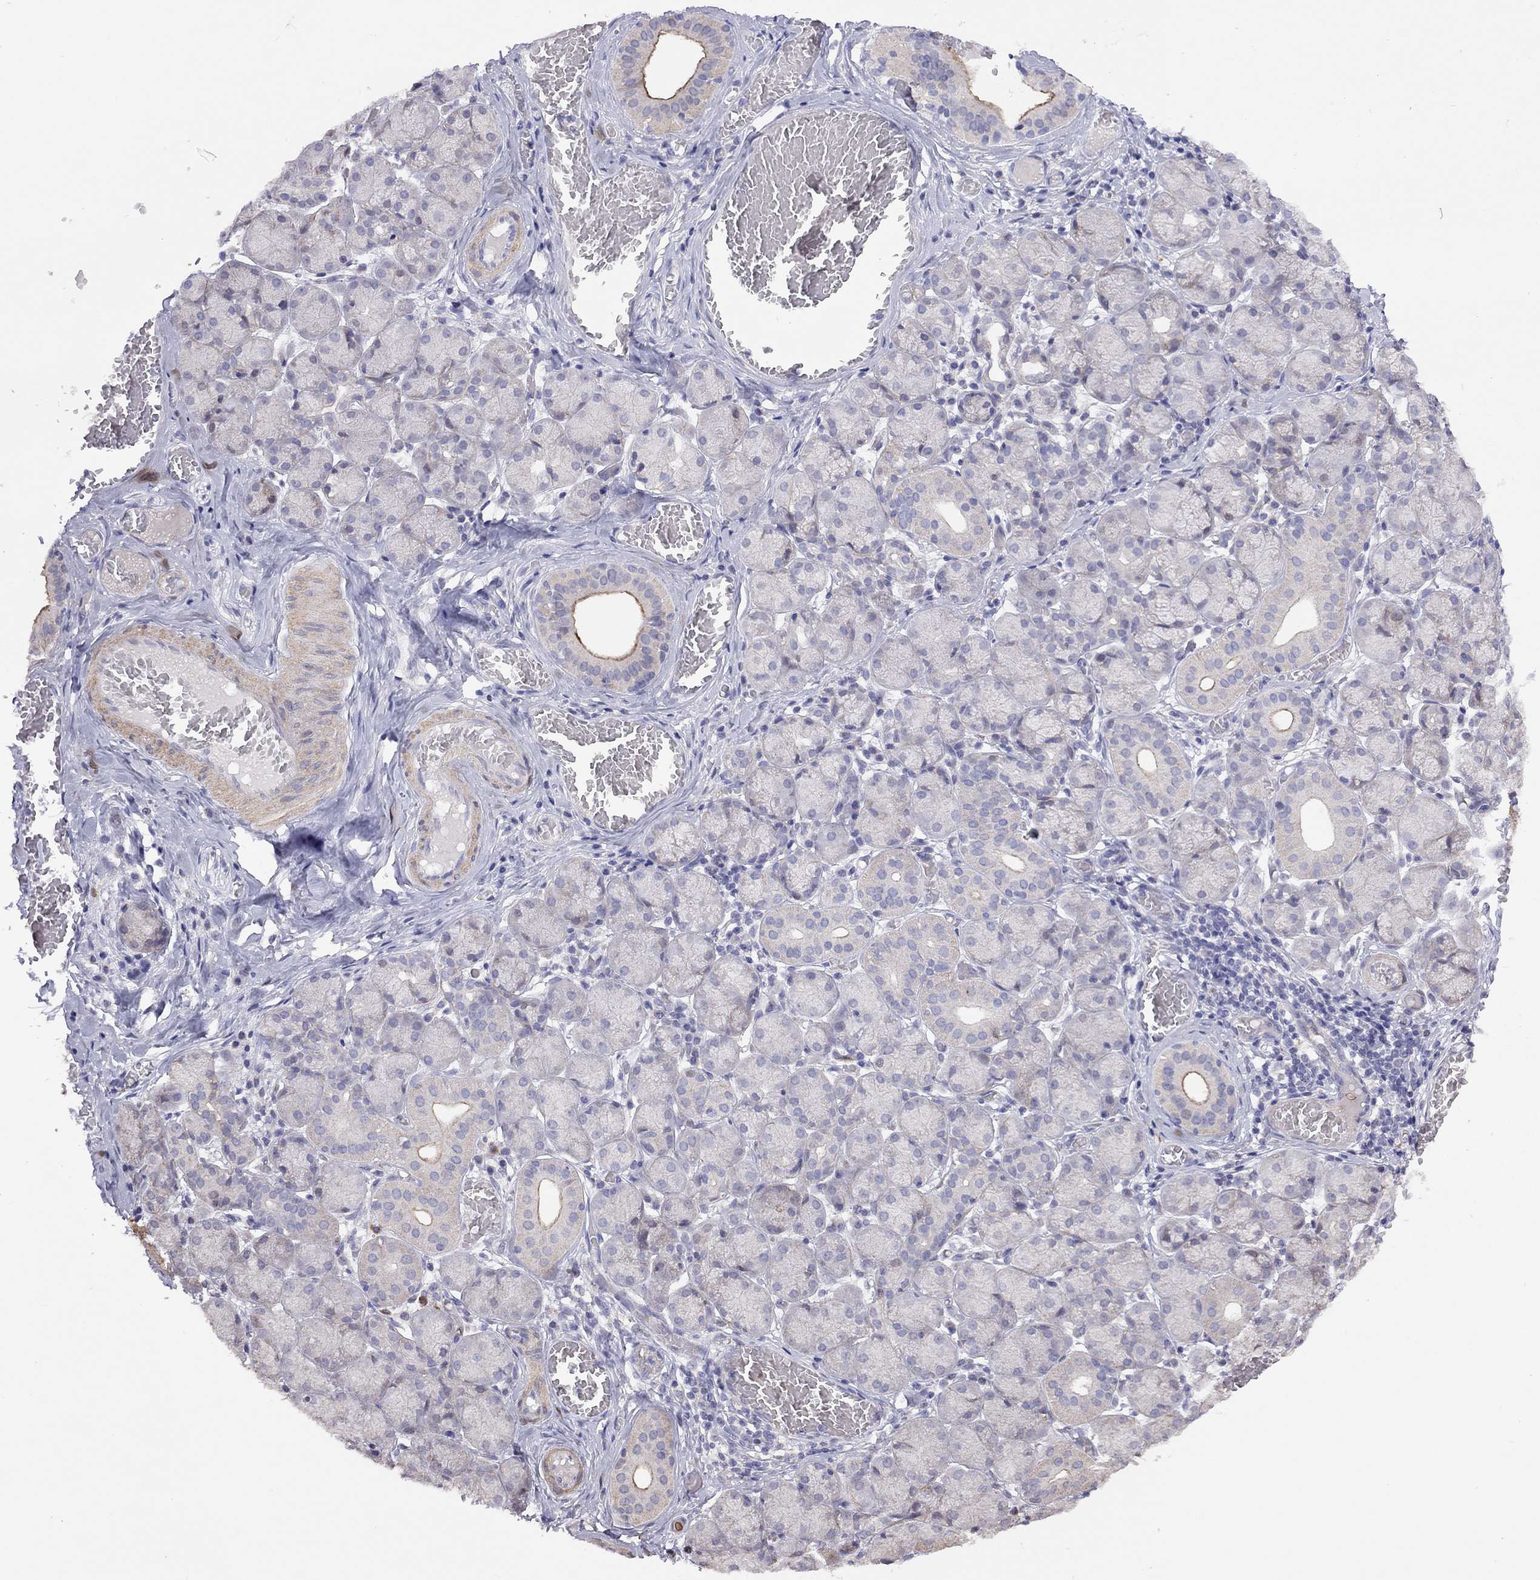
{"staining": {"intensity": "strong", "quantity": "<25%", "location": "cytoplasmic/membranous"}, "tissue": "salivary gland", "cell_type": "Glandular cells", "image_type": "normal", "snomed": [{"axis": "morphology", "description": "Normal tissue, NOS"}, {"axis": "topography", "description": "Salivary gland"}, {"axis": "topography", "description": "Peripheral nerve tissue"}], "caption": "IHC (DAB (3,3'-diaminobenzidine)) staining of normal salivary gland shows strong cytoplasmic/membranous protein positivity in about <25% of glandular cells. (DAB (3,3'-diaminobenzidine) IHC, brown staining for protein, blue staining for nuclei).", "gene": "SYTL2", "patient": {"sex": "female", "age": 24}}